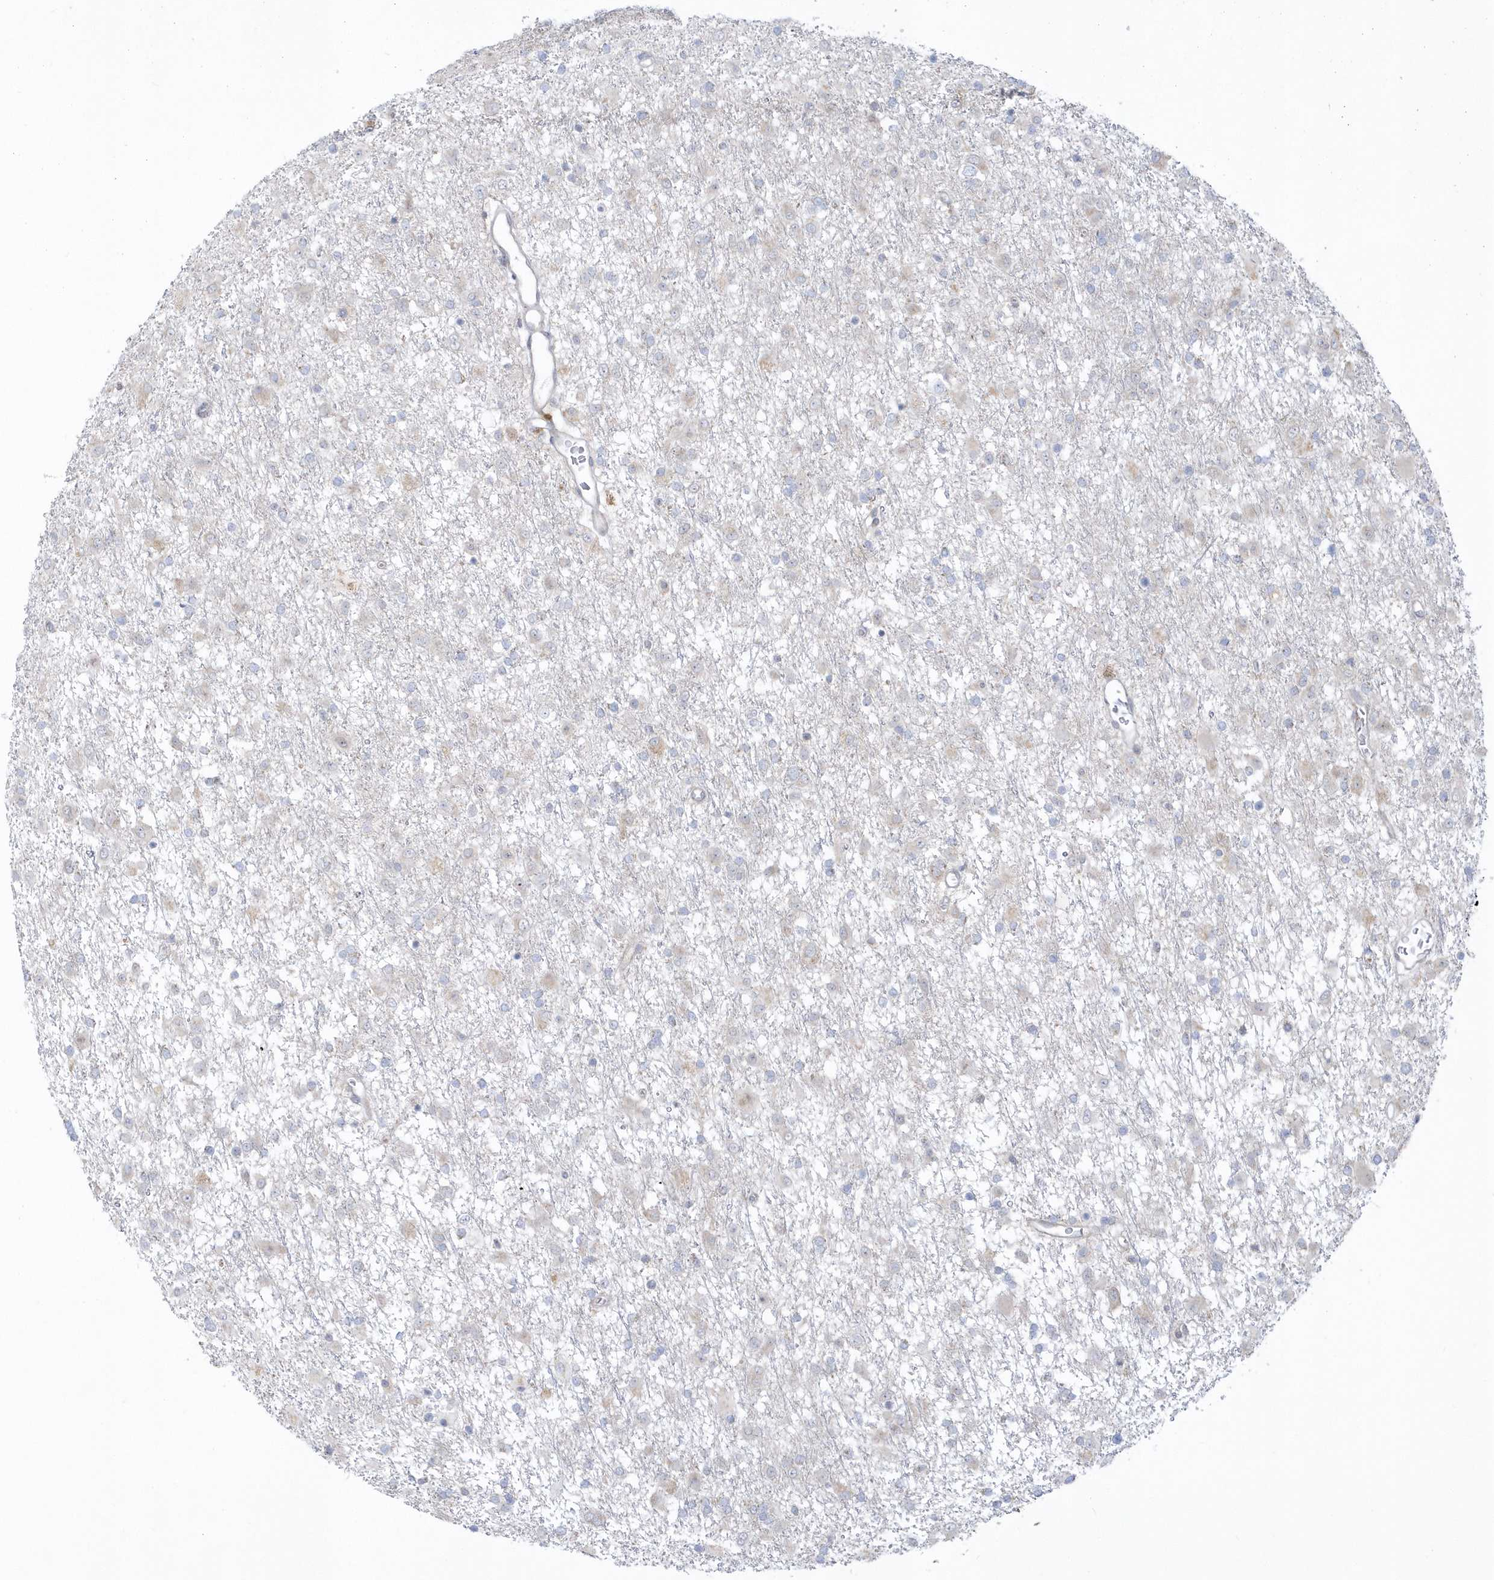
{"staining": {"intensity": "negative", "quantity": "none", "location": "none"}, "tissue": "glioma", "cell_type": "Tumor cells", "image_type": "cancer", "snomed": [{"axis": "morphology", "description": "Glioma, malignant, Low grade"}, {"axis": "topography", "description": "Brain"}], "caption": "Tumor cells show no significant expression in malignant glioma (low-grade).", "gene": "PCBD1", "patient": {"sex": "male", "age": 65}}